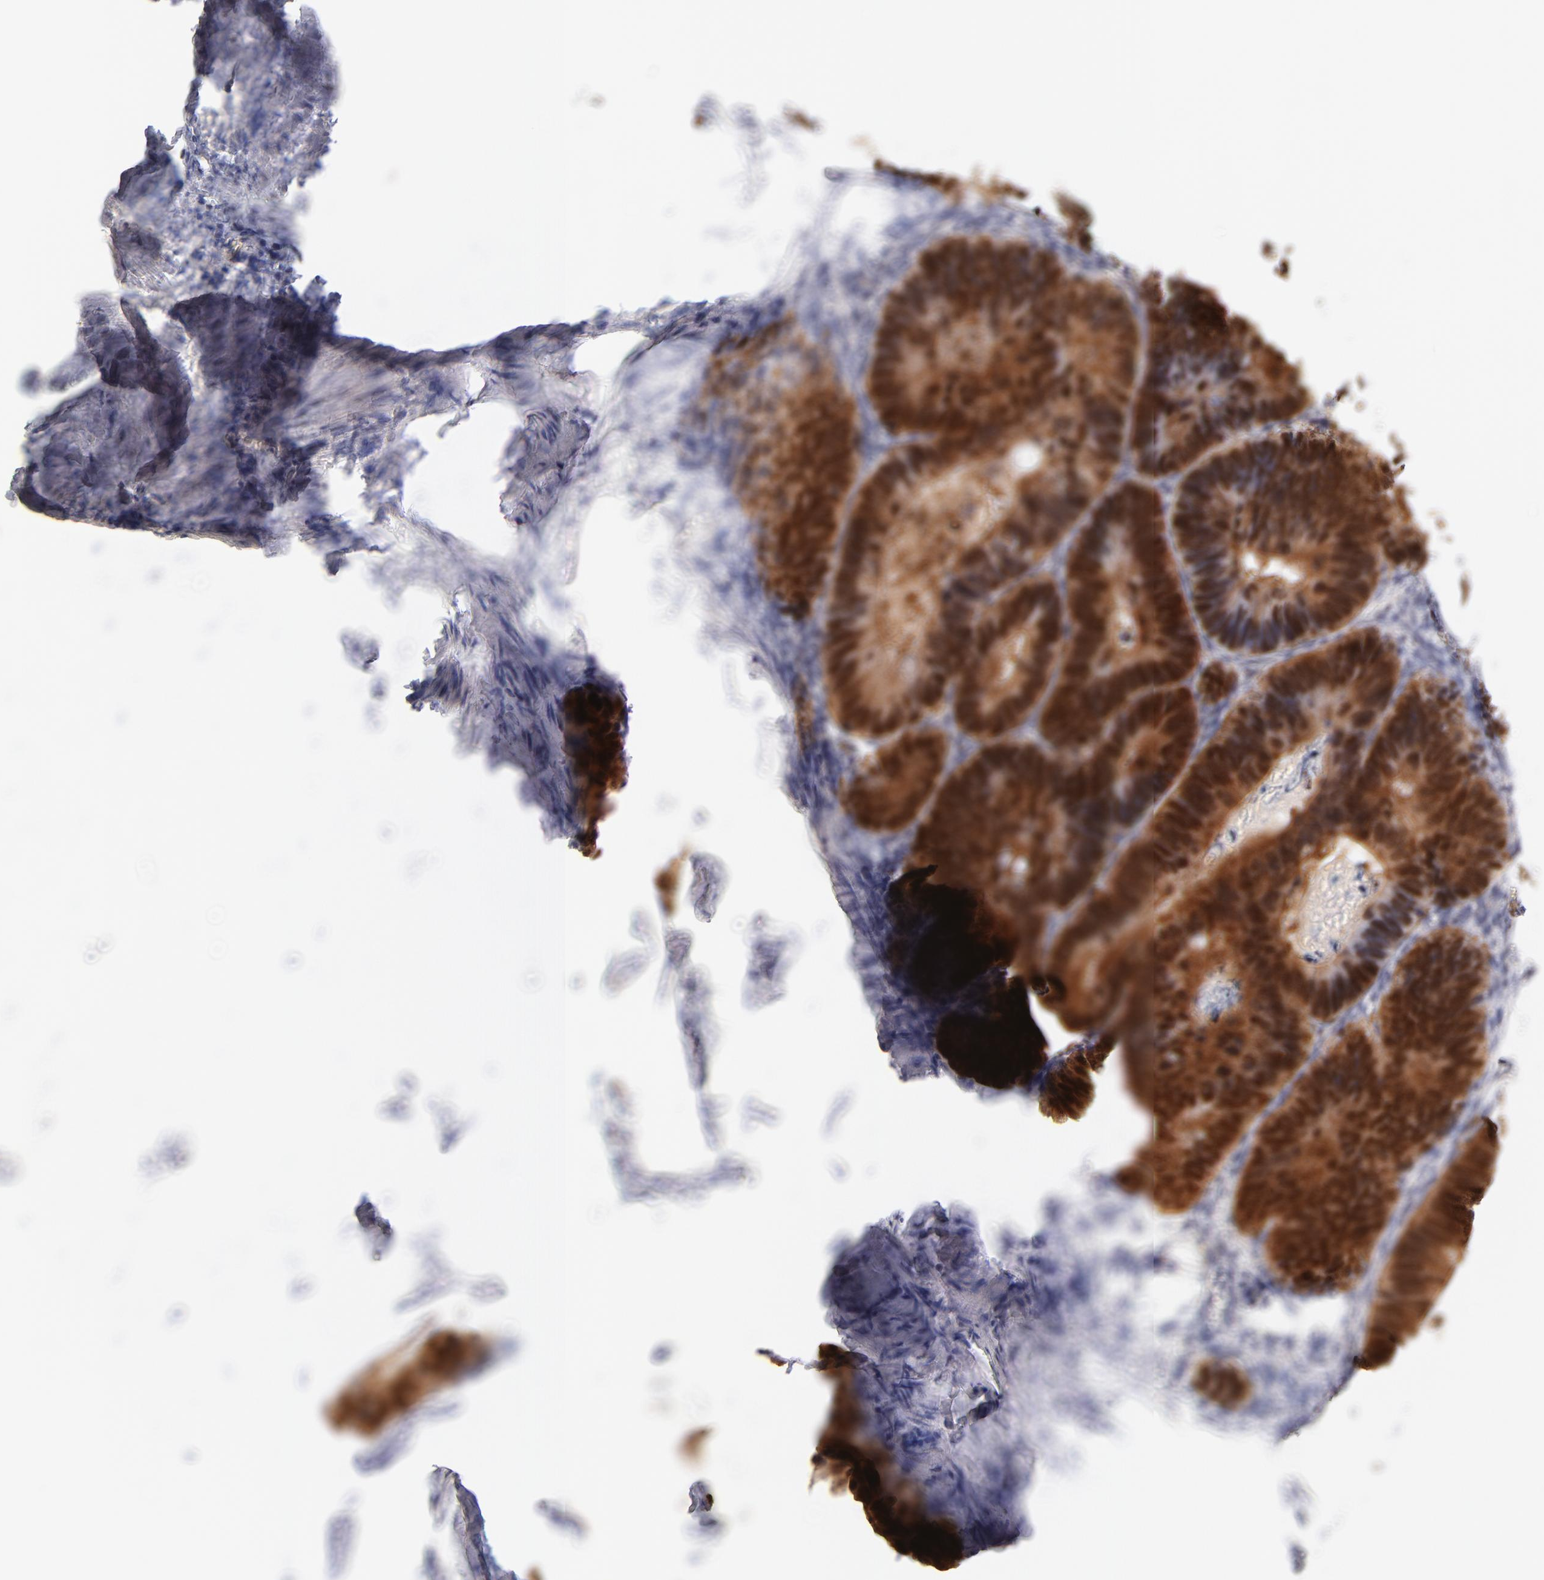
{"staining": {"intensity": "strong", "quantity": ">75%", "location": "cytoplasmic/membranous,nuclear"}, "tissue": "colorectal cancer", "cell_type": "Tumor cells", "image_type": "cancer", "snomed": [{"axis": "morphology", "description": "Adenocarcinoma, NOS"}, {"axis": "topography", "description": "Colon"}], "caption": "Immunohistochemistry staining of colorectal cancer, which shows high levels of strong cytoplasmic/membranous and nuclear expression in approximately >75% of tumor cells indicating strong cytoplasmic/membranous and nuclear protein staining. The staining was performed using DAB (3,3'-diaminobenzidine) (brown) for protein detection and nuclei were counterstained in hematoxylin (blue).", "gene": "CASP6", "patient": {"sex": "female", "age": 55}}